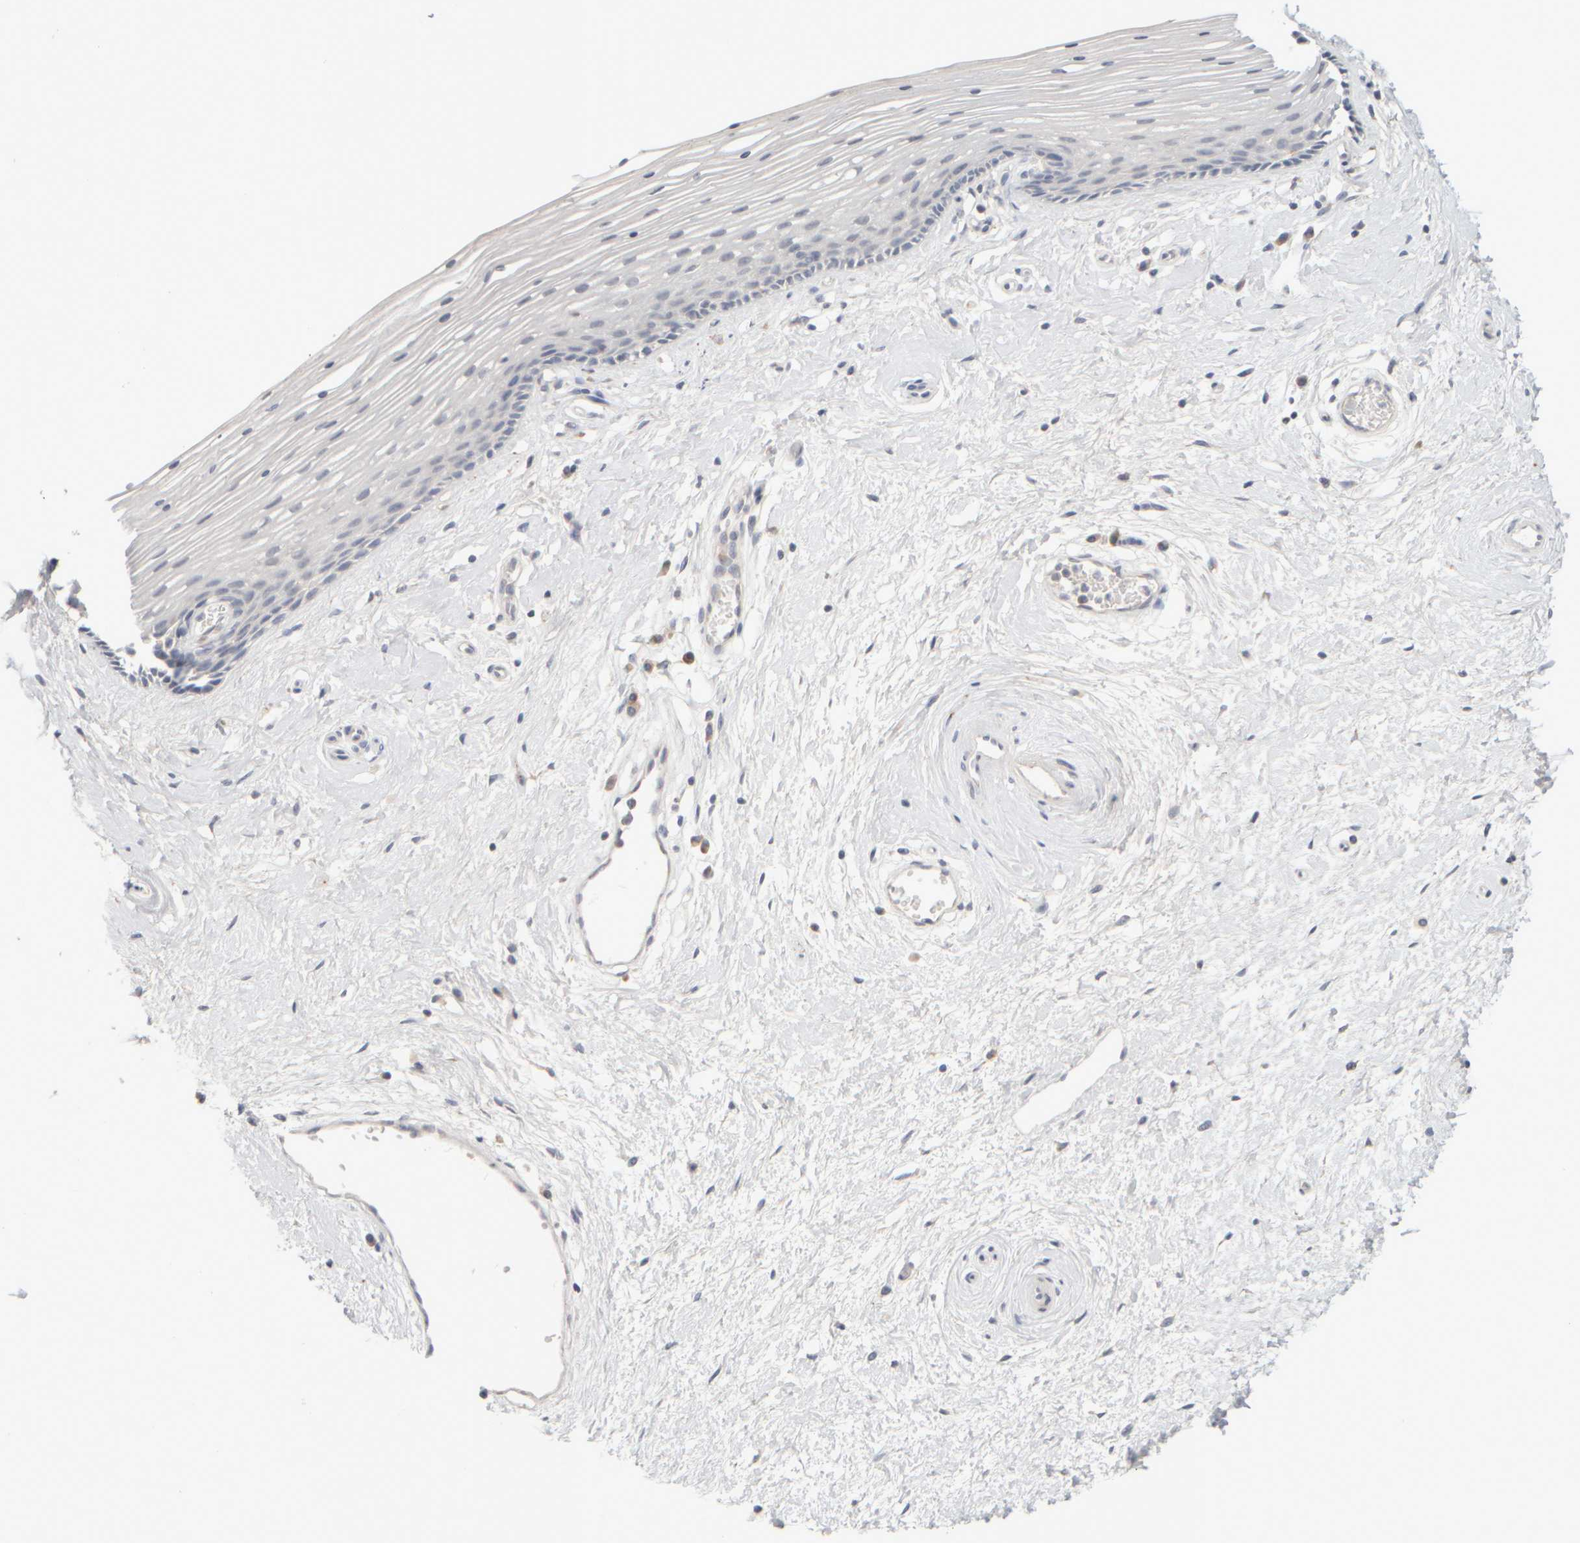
{"staining": {"intensity": "negative", "quantity": "none", "location": "none"}, "tissue": "vagina", "cell_type": "Squamous epithelial cells", "image_type": "normal", "snomed": [{"axis": "morphology", "description": "Normal tissue, NOS"}, {"axis": "topography", "description": "Vagina"}], "caption": "Squamous epithelial cells show no significant staining in benign vagina.", "gene": "ZNF112", "patient": {"sex": "female", "age": 46}}